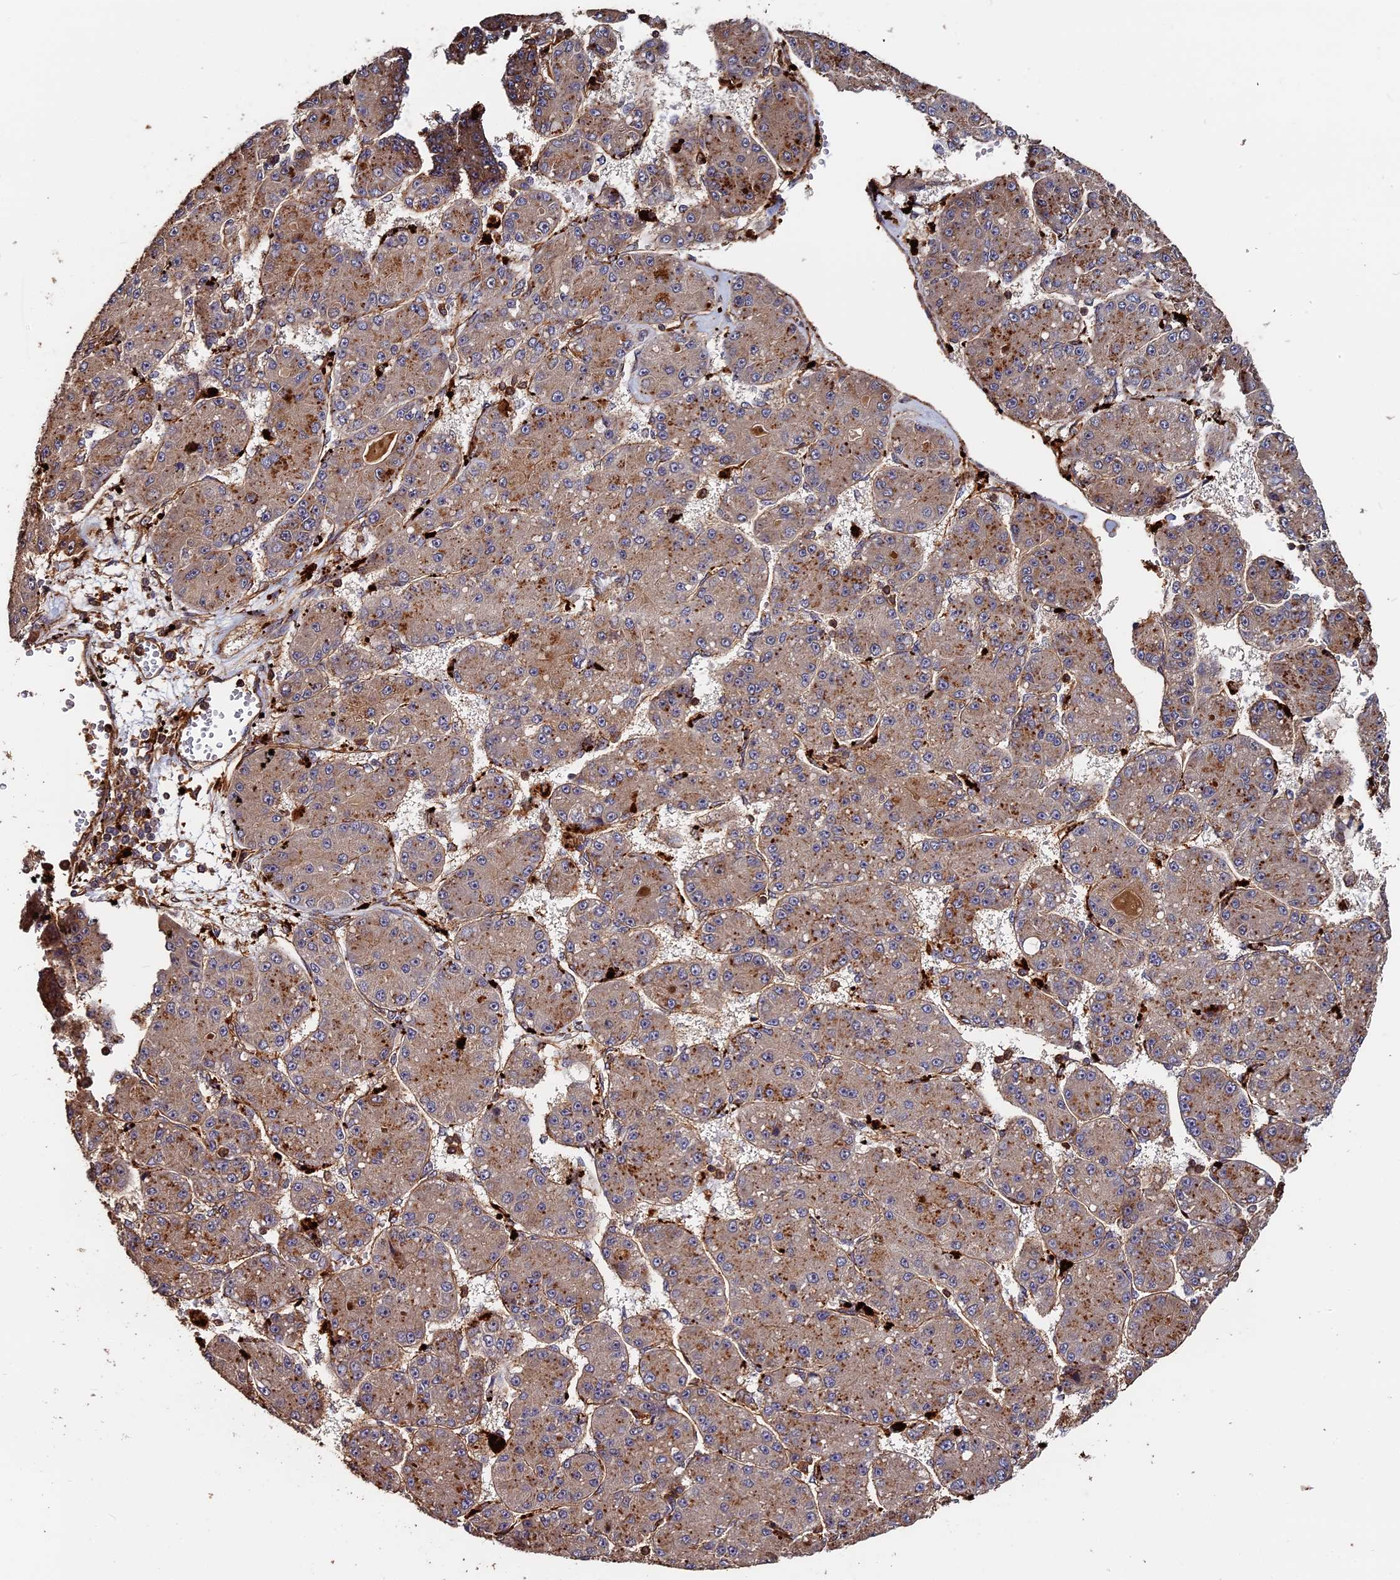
{"staining": {"intensity": "moderate", "quantity": ">75%", "location": "cytoplasmic/membranous"}, "tissue": "liver cancer", "cell_type": "Tumor cells", "image_type": "cancer", "snomed": [{"axis": "morphology", "description": "Carcinoma, Hepatocellular, NOS"}, {"axis": "topography", "description": "Liver"}], "caption": "Human liver cancer (hepatocellular carcinoma) stained with a protein marker shows moderate staining in tumor cells.", "gene": "MMP15", "patient": {"sex": "male", "age": 67}}